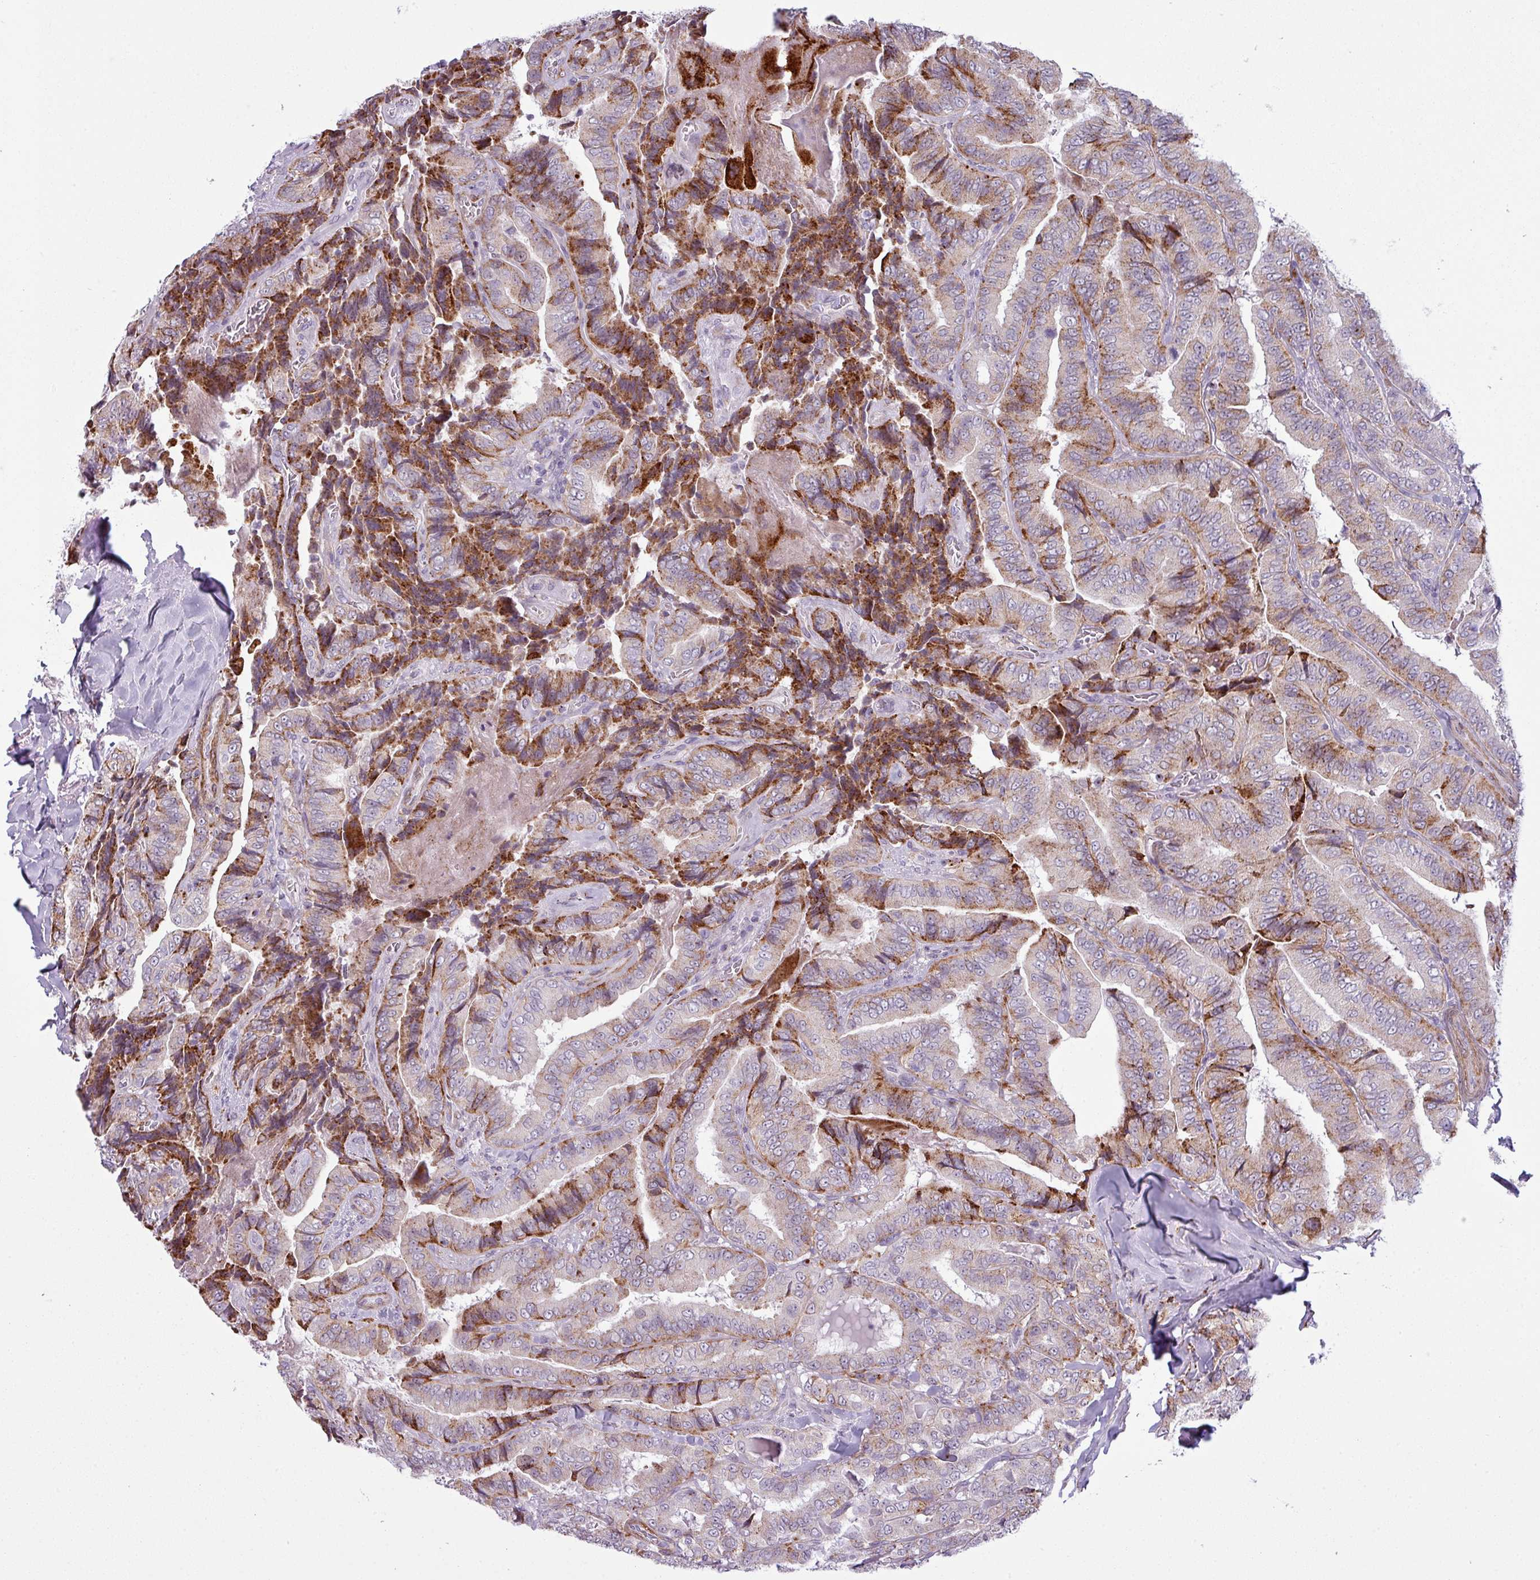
{"staining": {"intensity": "moderate", "quantity": "25%-75%", "location": "cytoplasmic/membranous"}, "tissue": "thyroid cancer", "cell_type": "Tumor cells", "image_type": "cancer", "snomed": [{"axis": "morphology", "description": "Papillary adenocarcinoma, NOS"}, {"axis": "topography", "description": "Thyroid gland"}], "caption": "Moderate cytoplasmic/membranous expression is appreciated in approximately 25%-75% of tumor cells in thyroid papillary adenocarcinoma.", "gene": "MAP7D2", "patient": {"sex": "male", "age": 61}}